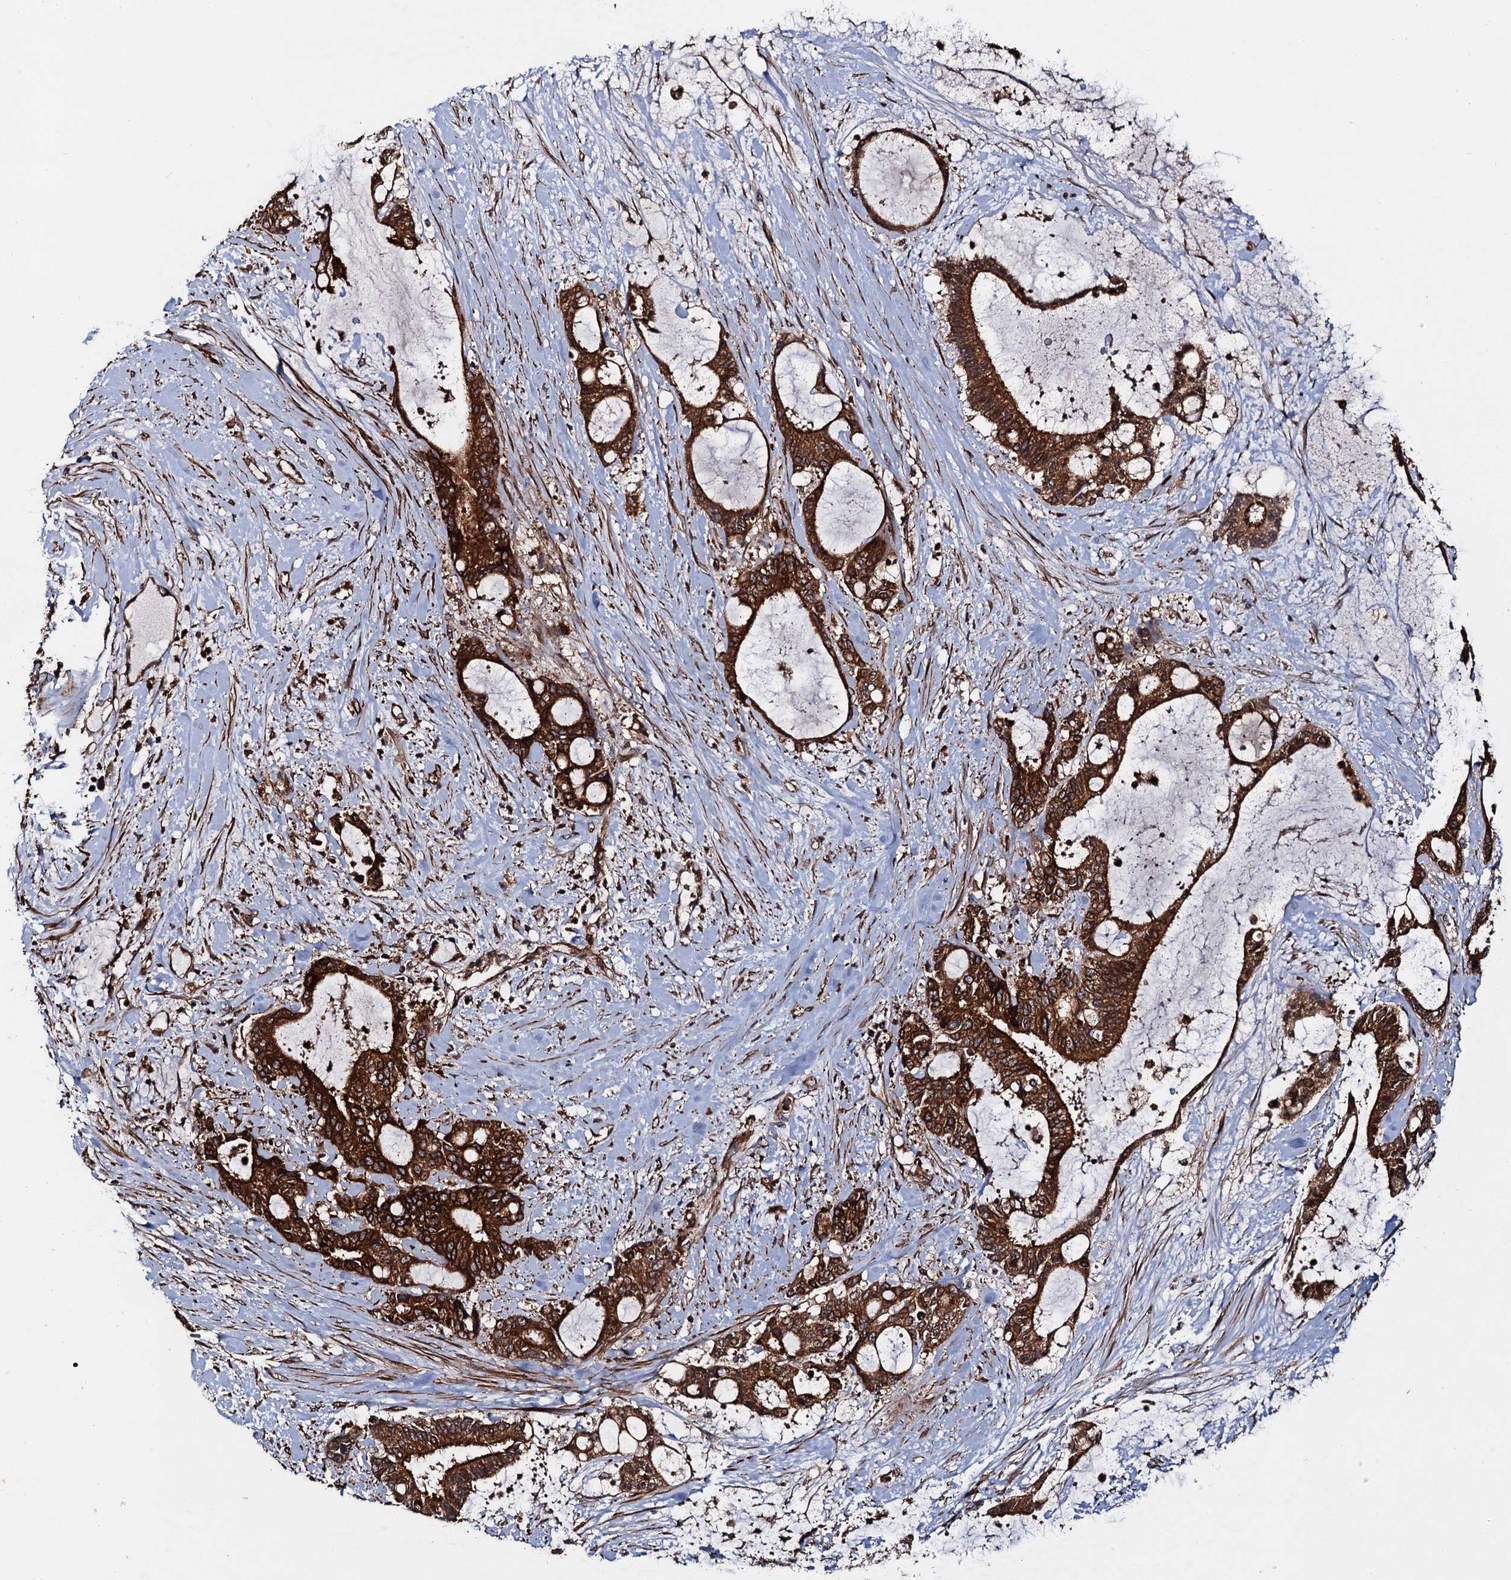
{"staining": {"intensity": "strong", "quantity": ">75%", "location": "cytoplasmic/membranous"}, "tissue": "liver cancer", "cell_type": "Tumor cells", "image_type": "cancer", "snomed": [{"axis": "morphology", "description": "Normal tissue, NOS"}, {"axis": "morphology", "description": "Cholangiocarcinoma"}, {"axis": "topography", "description": "Liver"}, {"axis": "topography", "description": "Peripheral nerve tissue"}], "caption": "Immunohistochemical staining of human liver cancer displays strong cytoplasmic/membranous protein staining in about >75% of tumor cells. Immunohistochemistry (ihc) stains the protein of interest in brown and the nuclei are stained blue.", "gene": "BORA", "patient": {"sex": "female", "age": 73}}